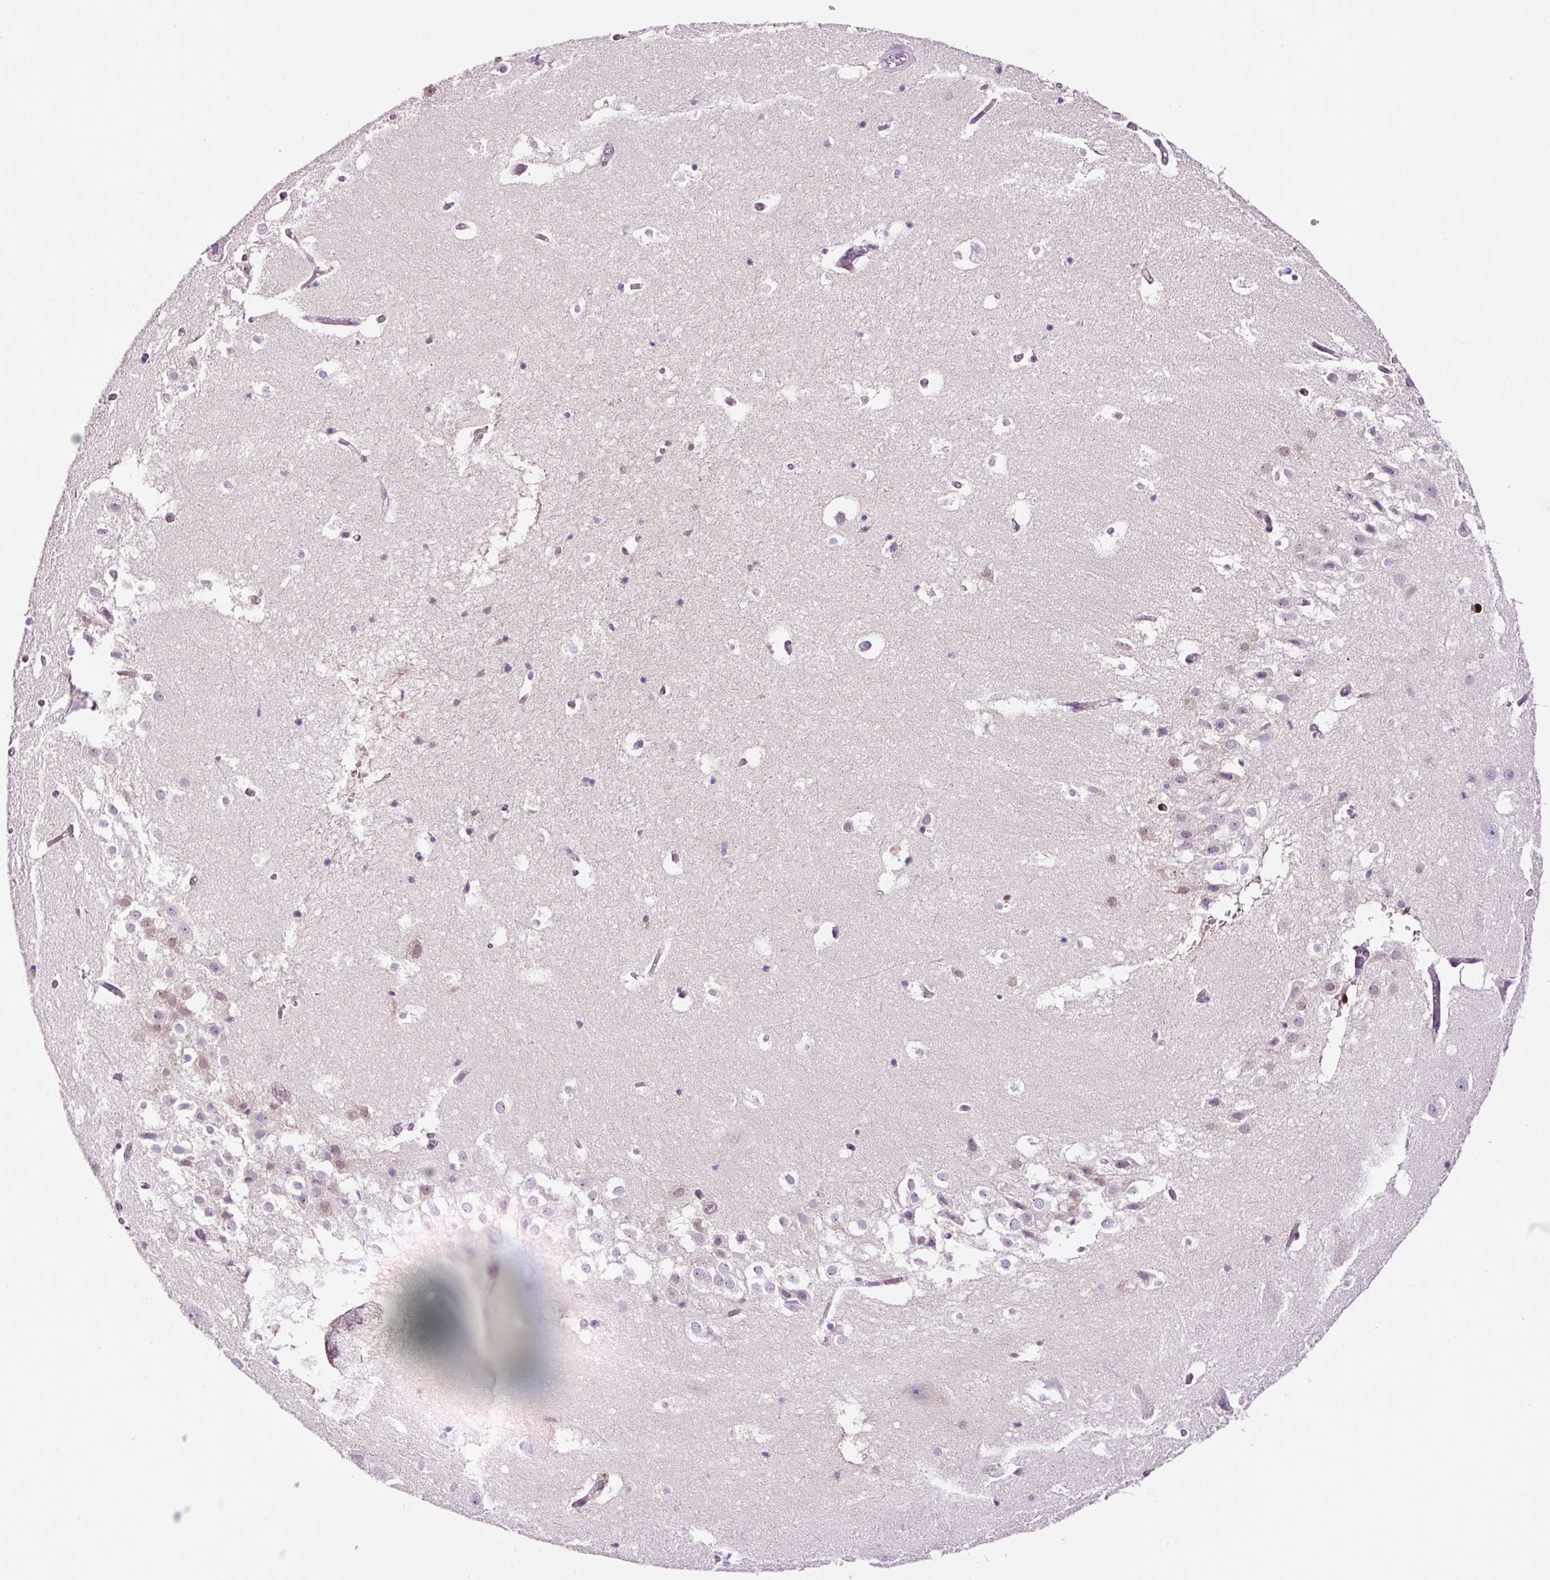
{"staining": {"intensity": "negative", "quantity": "none", "location": "none"}, "tissue": "hippocampus", "cell_type": "Glial cells", "image_type": "normal", "snomed": [{"axis": "morphology", "description": "Normal tissue, NOS"}, {"axis": "topography", "description": "Hippocampus"}], "caption": "Protein analysis of unremarkable hippocampus demonstrates no significant expression in glial cells.", "gene": "DPPA4", "patient": {"sex": "female", "age": 52}}